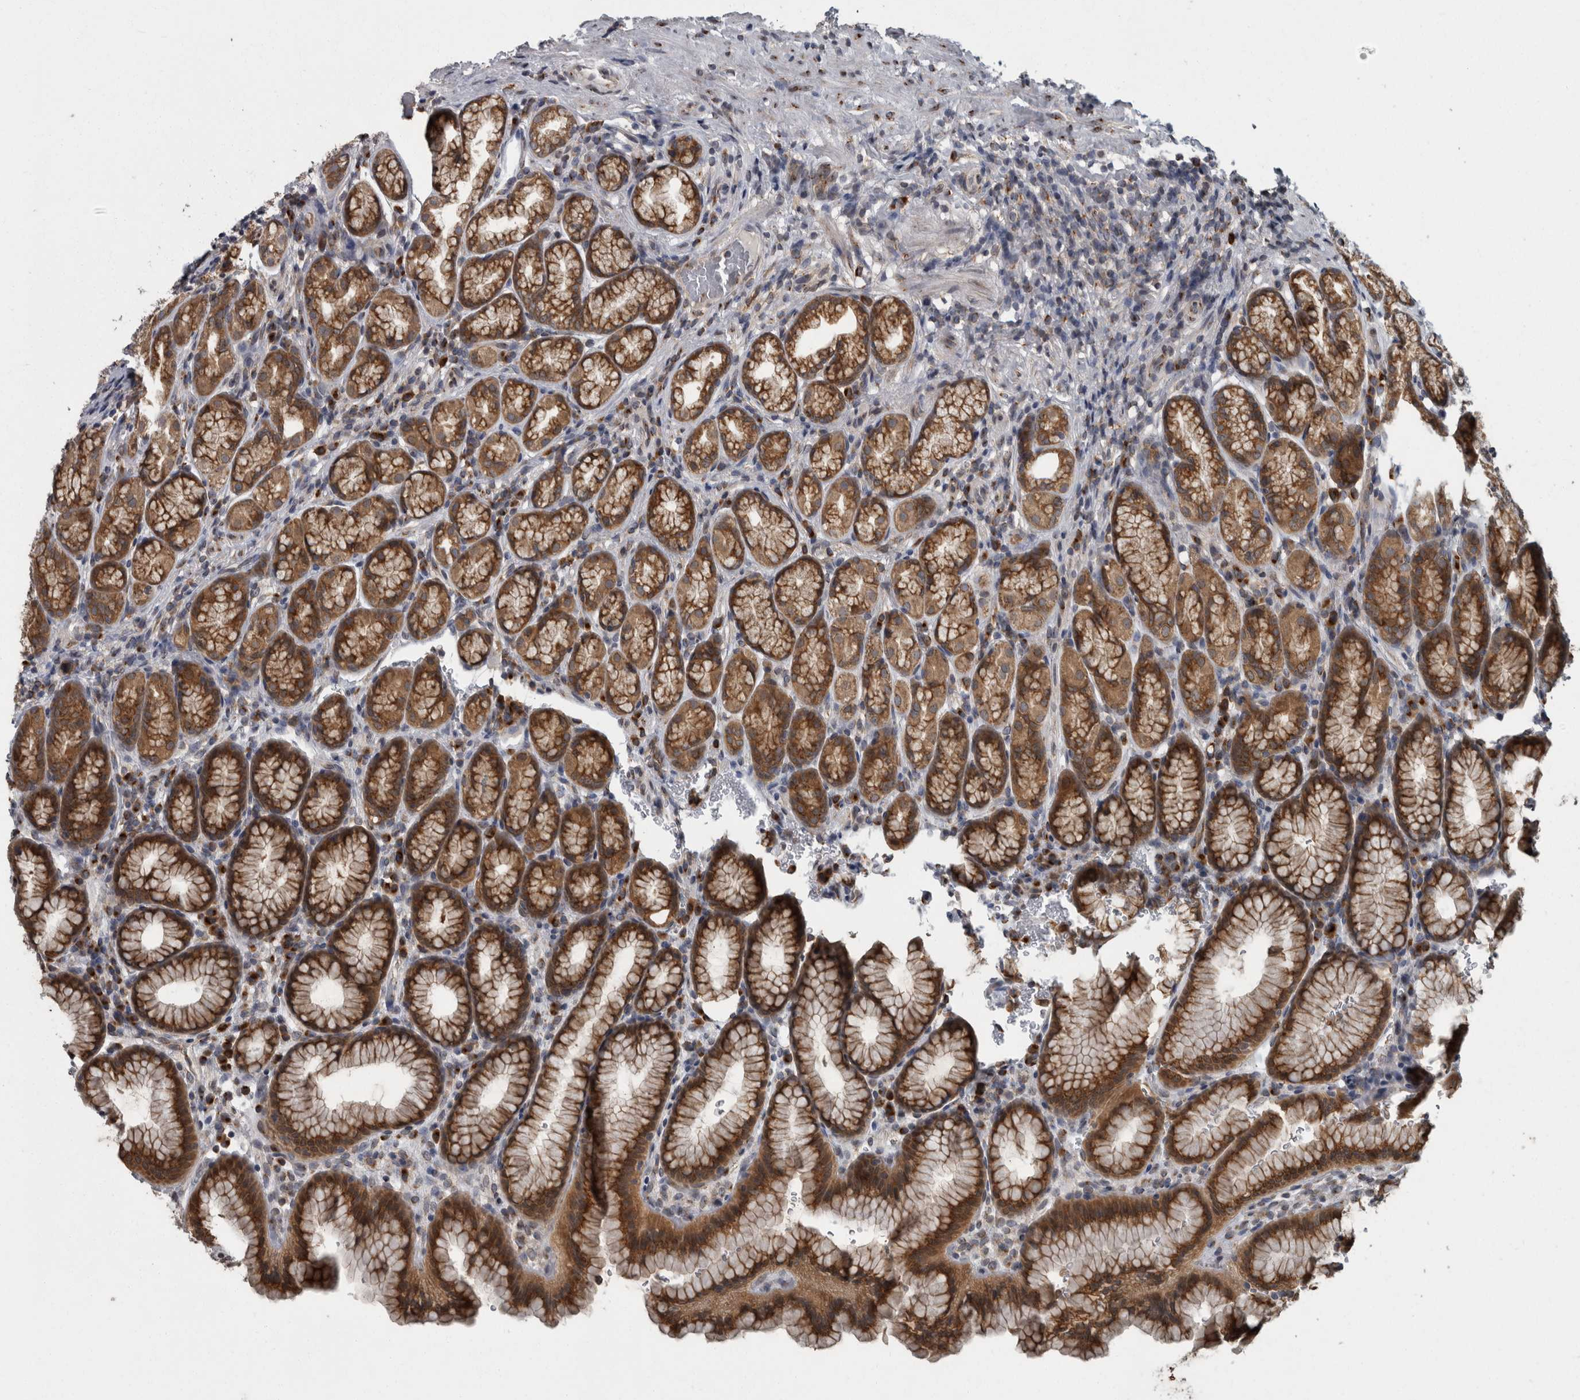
{"staining": {"intensity": "strong", "quantity": ">75%", "location": "cytoplasmic/membranous"}, "tissue": "stomach", "cell_type": "Glandular cells", "image_type": "normal", "snomed": [{"axis": "morphology", "description": "Normal tissue, NOS"}, {"axis": "topography", "description": "Stomach"}], "caption": "Immunohistochemistry (IHC) micrograph of benign stomach stained for a protein (brown), which exhibits high levels of strong cytoplasmic/membranous staining in about >75% of glandular cells.", "gene": "LMAN2L", "patient": {"sex": "male", "age": 42}}